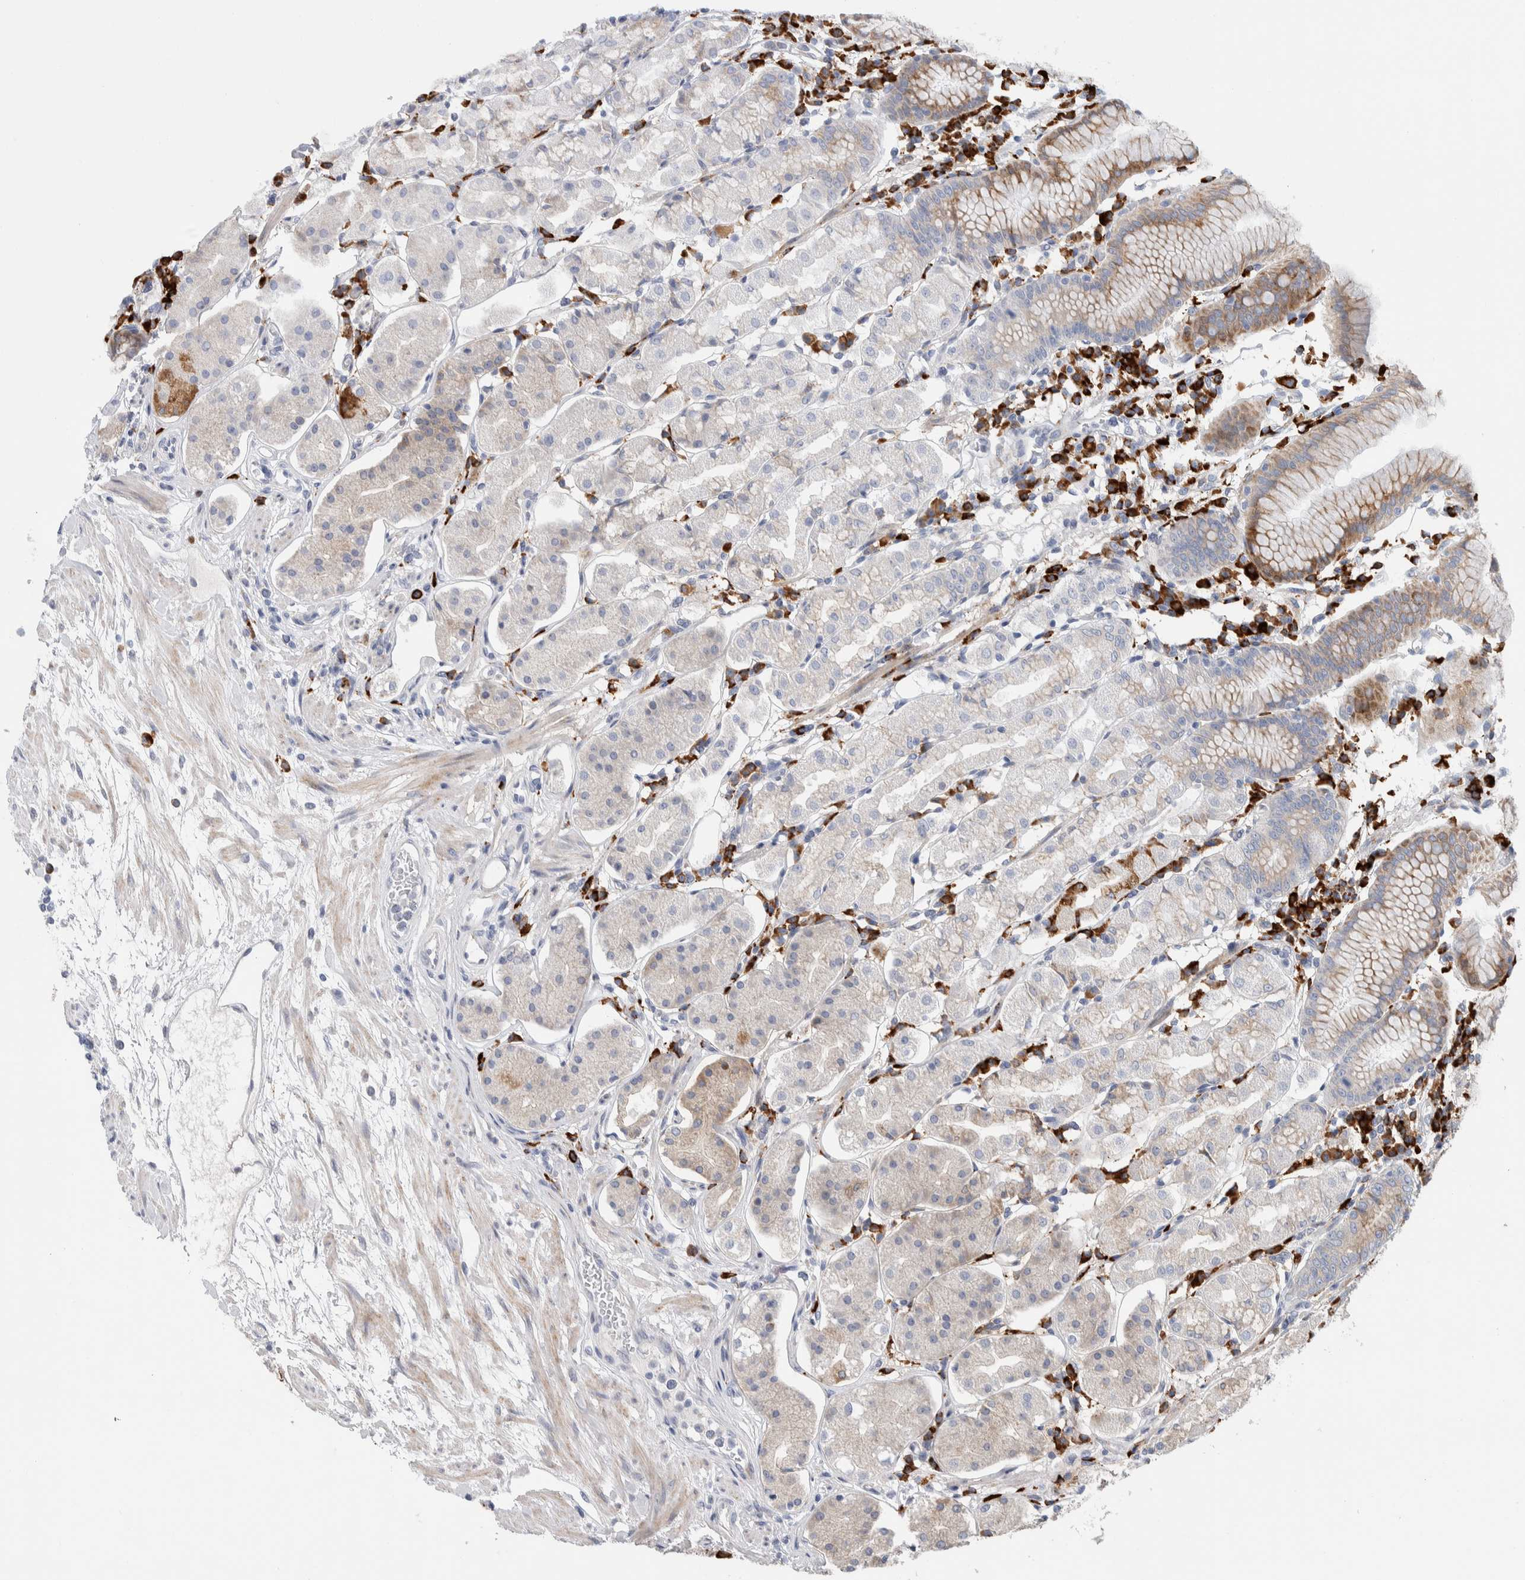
{"staining": {"intensity": "moderate", "quantity": "<25%", "location": "cytoplasmic/membranous"}, "tissue": "stomach", "cell_type": "Glandular cells", "image_type": "normal", "snomed": [{"axis": "morphology", "description": "Normal tissue, NOS"}, {"axis": "topography", "description": "Stomach"}, {"axis": "topography", "description": "Stomach, lower"}], "caption": "A brown stain shows moderate cytoplasmic/membranous expression of a protein in glandular cells of normal human stomach. The staining is performed using DAB brown chromogen to label protein expression. The nuclei are counter-stained blue using hematoxylin.", "gene": "ENGASE", "patient": {"sex": "female", "age": 56}}